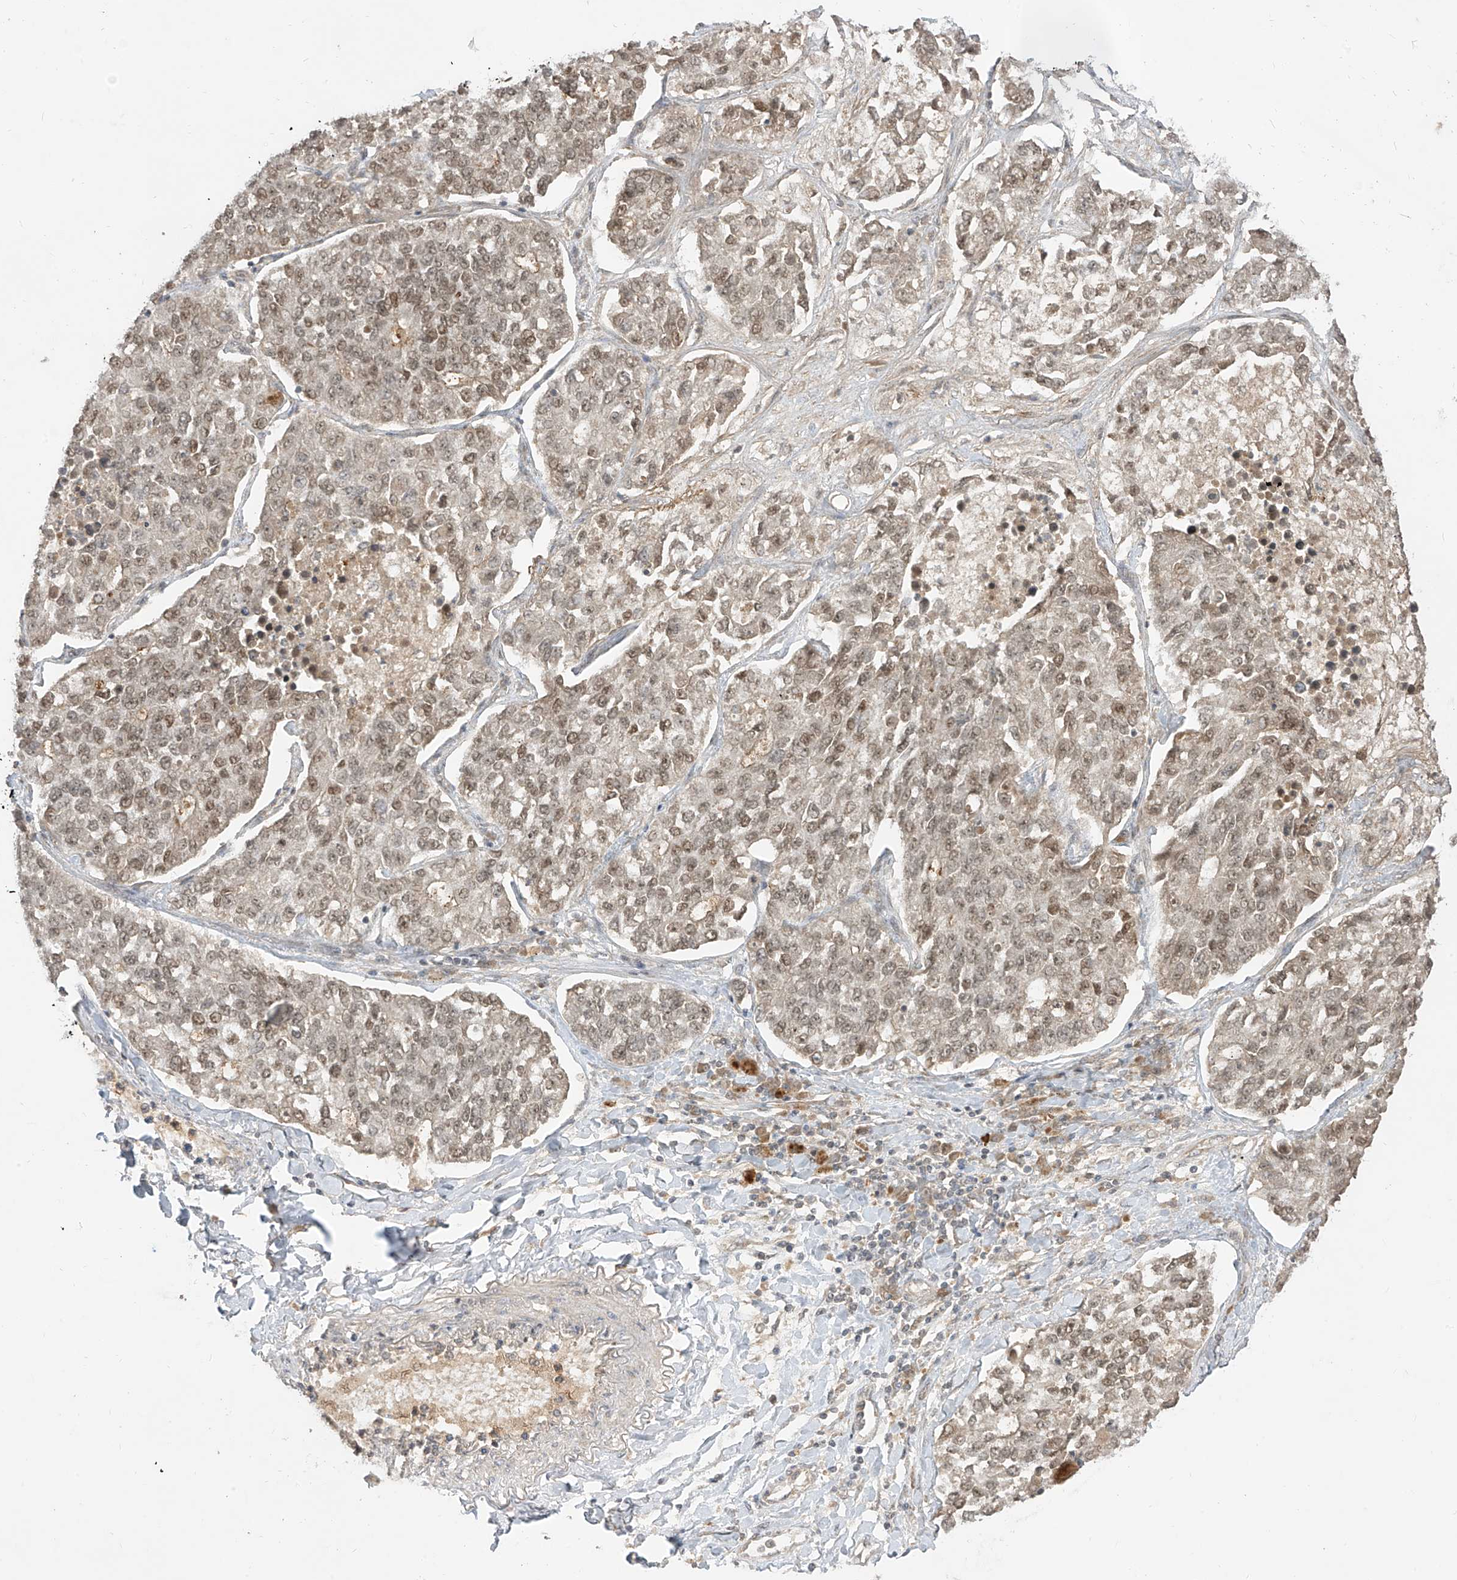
{"staining": {"intensity": "weak", "quantity": ">75%", "location": "nuclear"}, "tissue": "lung cancer", "cell_type": "Tumor cells", "image_type": "cancer", "snomed": [{"axis": "morphology", "description": "Adenocarcinoma, NOS"}, {"axis": "topography", "description": "Lung"}], "caption": "There is low levels of weak nuclear positivity in tumor cells of lung adenocarcinoma, as demonstrated by immunohistochemical staining (brown color).", "gene": "LCOR", "patient": {"sex": "male", "age": 49}}